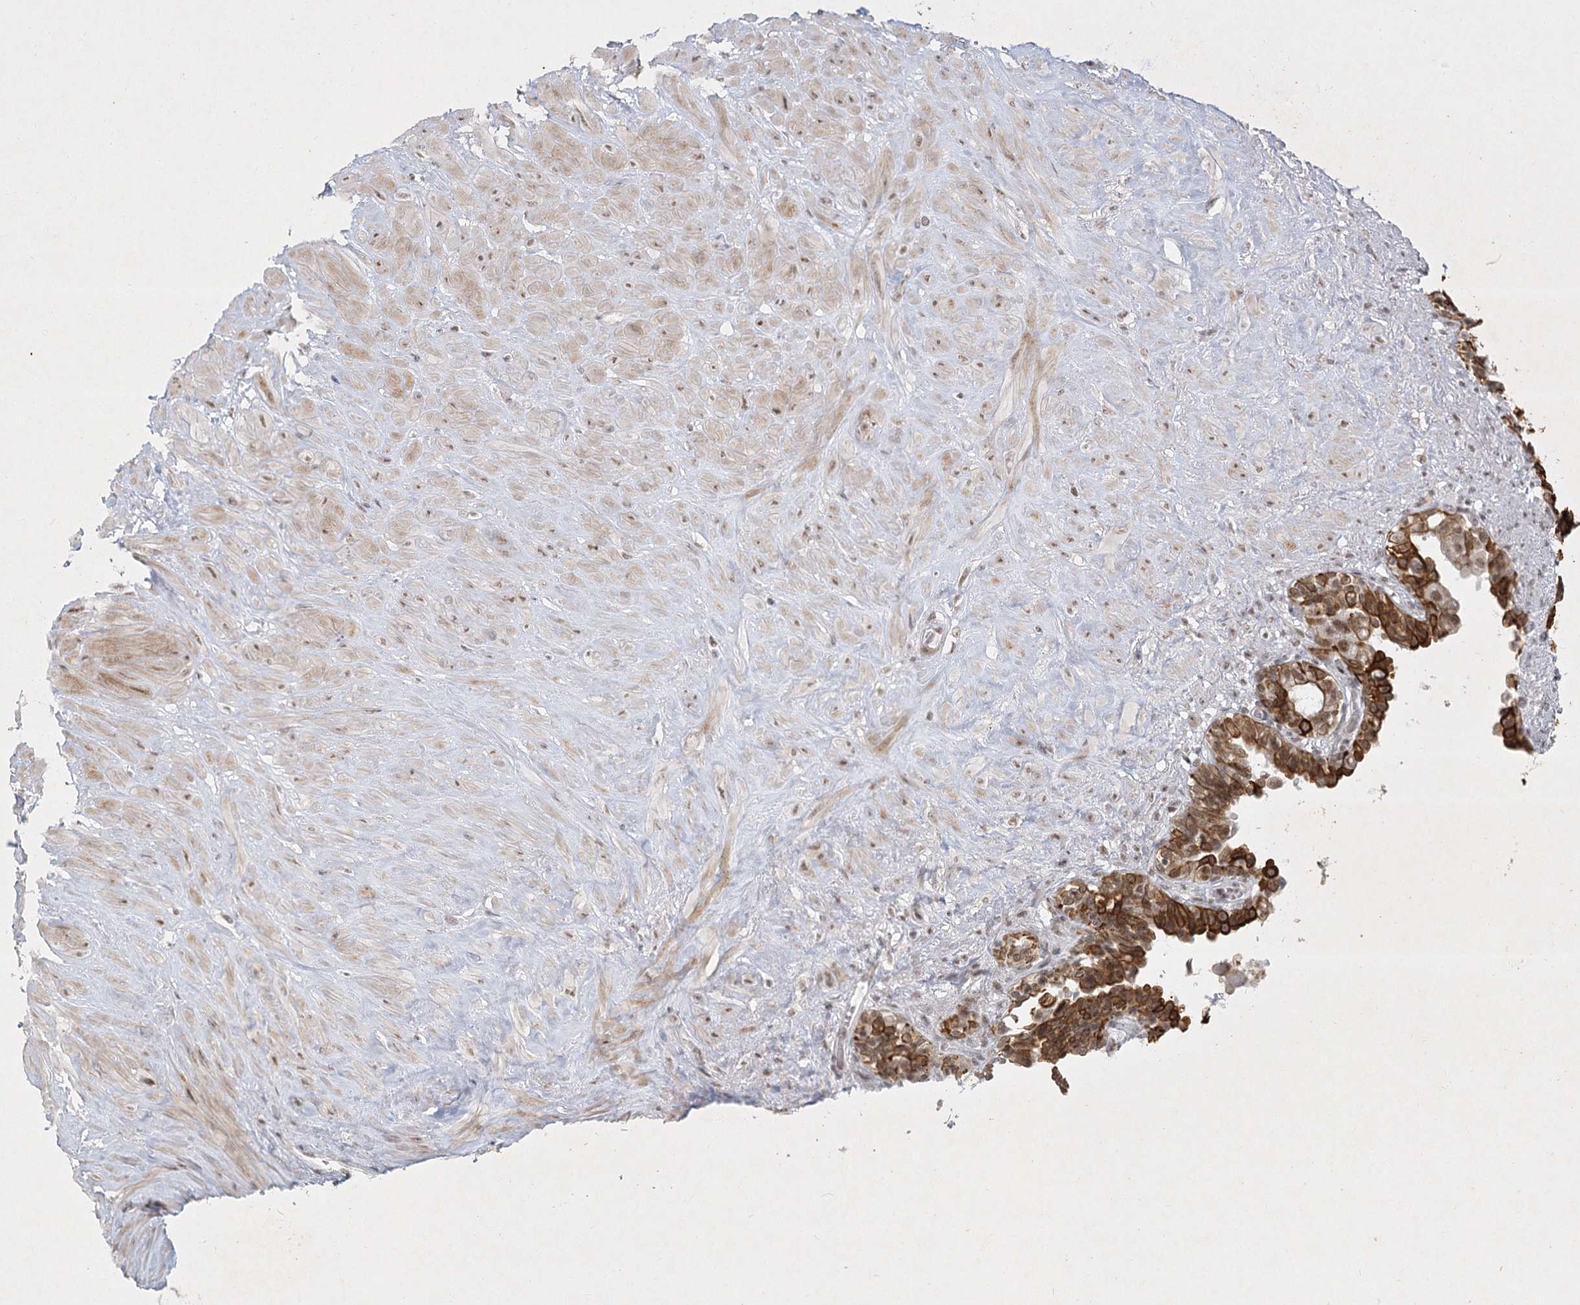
{"staining": {"intensity": "strong", "quantity": ">75%", "location": "cytoplasmic/membranous,nuclear"}, "tissue": "seminal vesicle", "cell_type": "Glandular cells", "image_type": "normal", "snomed": [{"axis": "morphology", "description": "Normal tissue, NOS"}, {"axis": "topography", "description": "Seminal veicle"}], "caption": "Brown immunohistochemical staining in unremarkable human seminal vesicle reveals strong cytoplasmic/membranous,nuclear positivity in approximately >75% of glandular cells.", "gene": "U2SURP", "patient": {"sex": "male", "age": 63}}